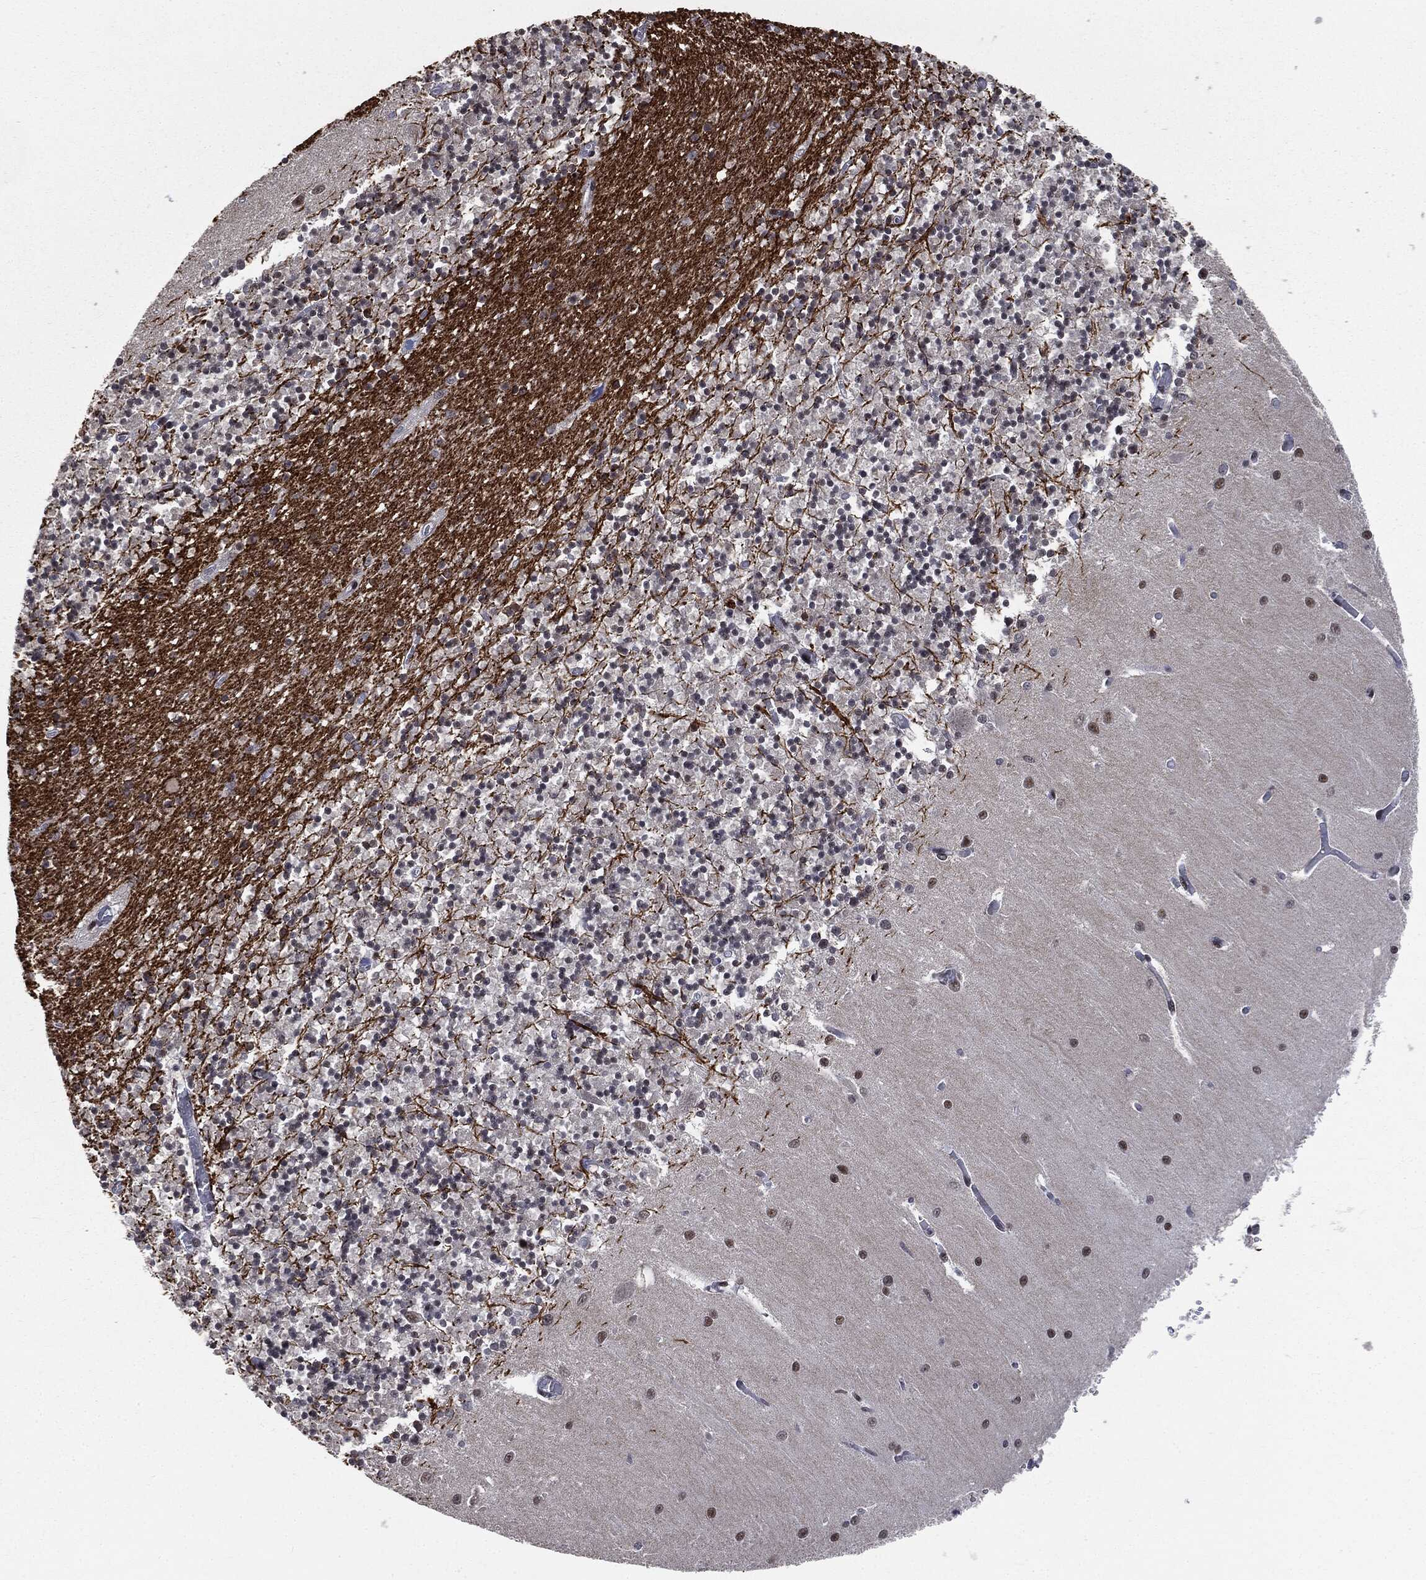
{"staining": {"intensity": "strong", "quantity": "<25%", "location": "cytoplasmic/membranous"}, "tissue": "cerebellum", "cell_type": "Cells in granular layer", "image_type": "normal", "snomed": [{"axis": "morphology", "description": "Normal tissue, NOS"}, {"axis": "topography", "description": "Cerebellum"}], "caption": "This is an image of immunohistochemistry (IHC) staining of unremarkable cerebellum, which shows strong staining in the cytoplasmic/membranous of cells in granular layer.", "gene": "DPH2", "patient": {"sex": "female", "age": 64}}